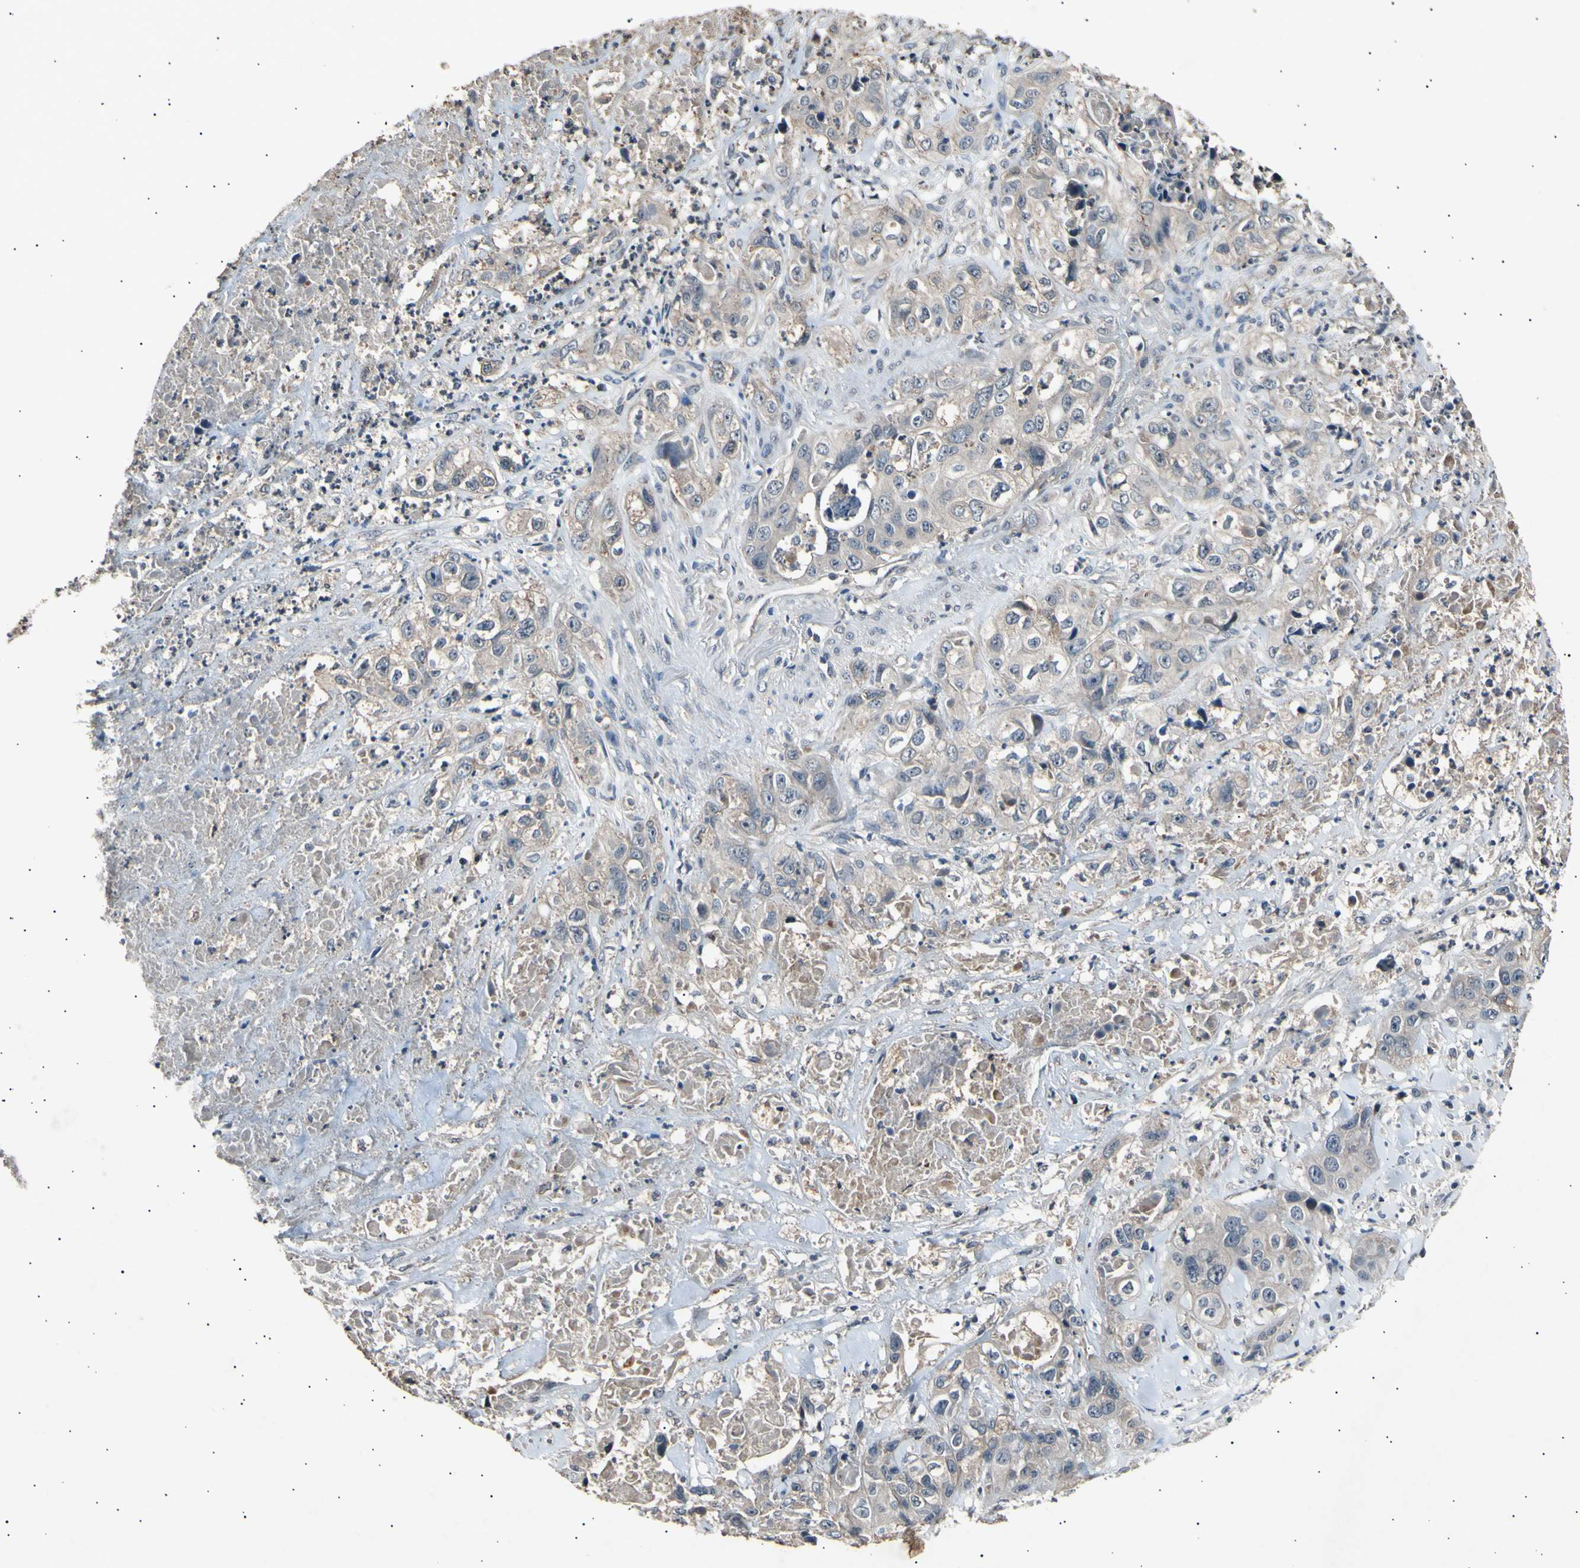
{"staining": {"intensity": "weak", "quantity": ">75%", "location": "cytoplasmic/membranous"}, "tissue": "liver cancer", "cell_type": "Tumor cells", "image_type": "cancer", "snomed": [{"axis": "morphology", "description": "Cholangiocarcinoma"}, {"axis": "topography", "description": "Liver"}], "caption": "Protein analysis of liver cancer (cholangiocarcinoma) tissue exhibits weak cytoplasmic/membranous staining in about >75% of tumor cells.", "gene": "ADCY3", "patient": {"sex": "female", "age": 61}}